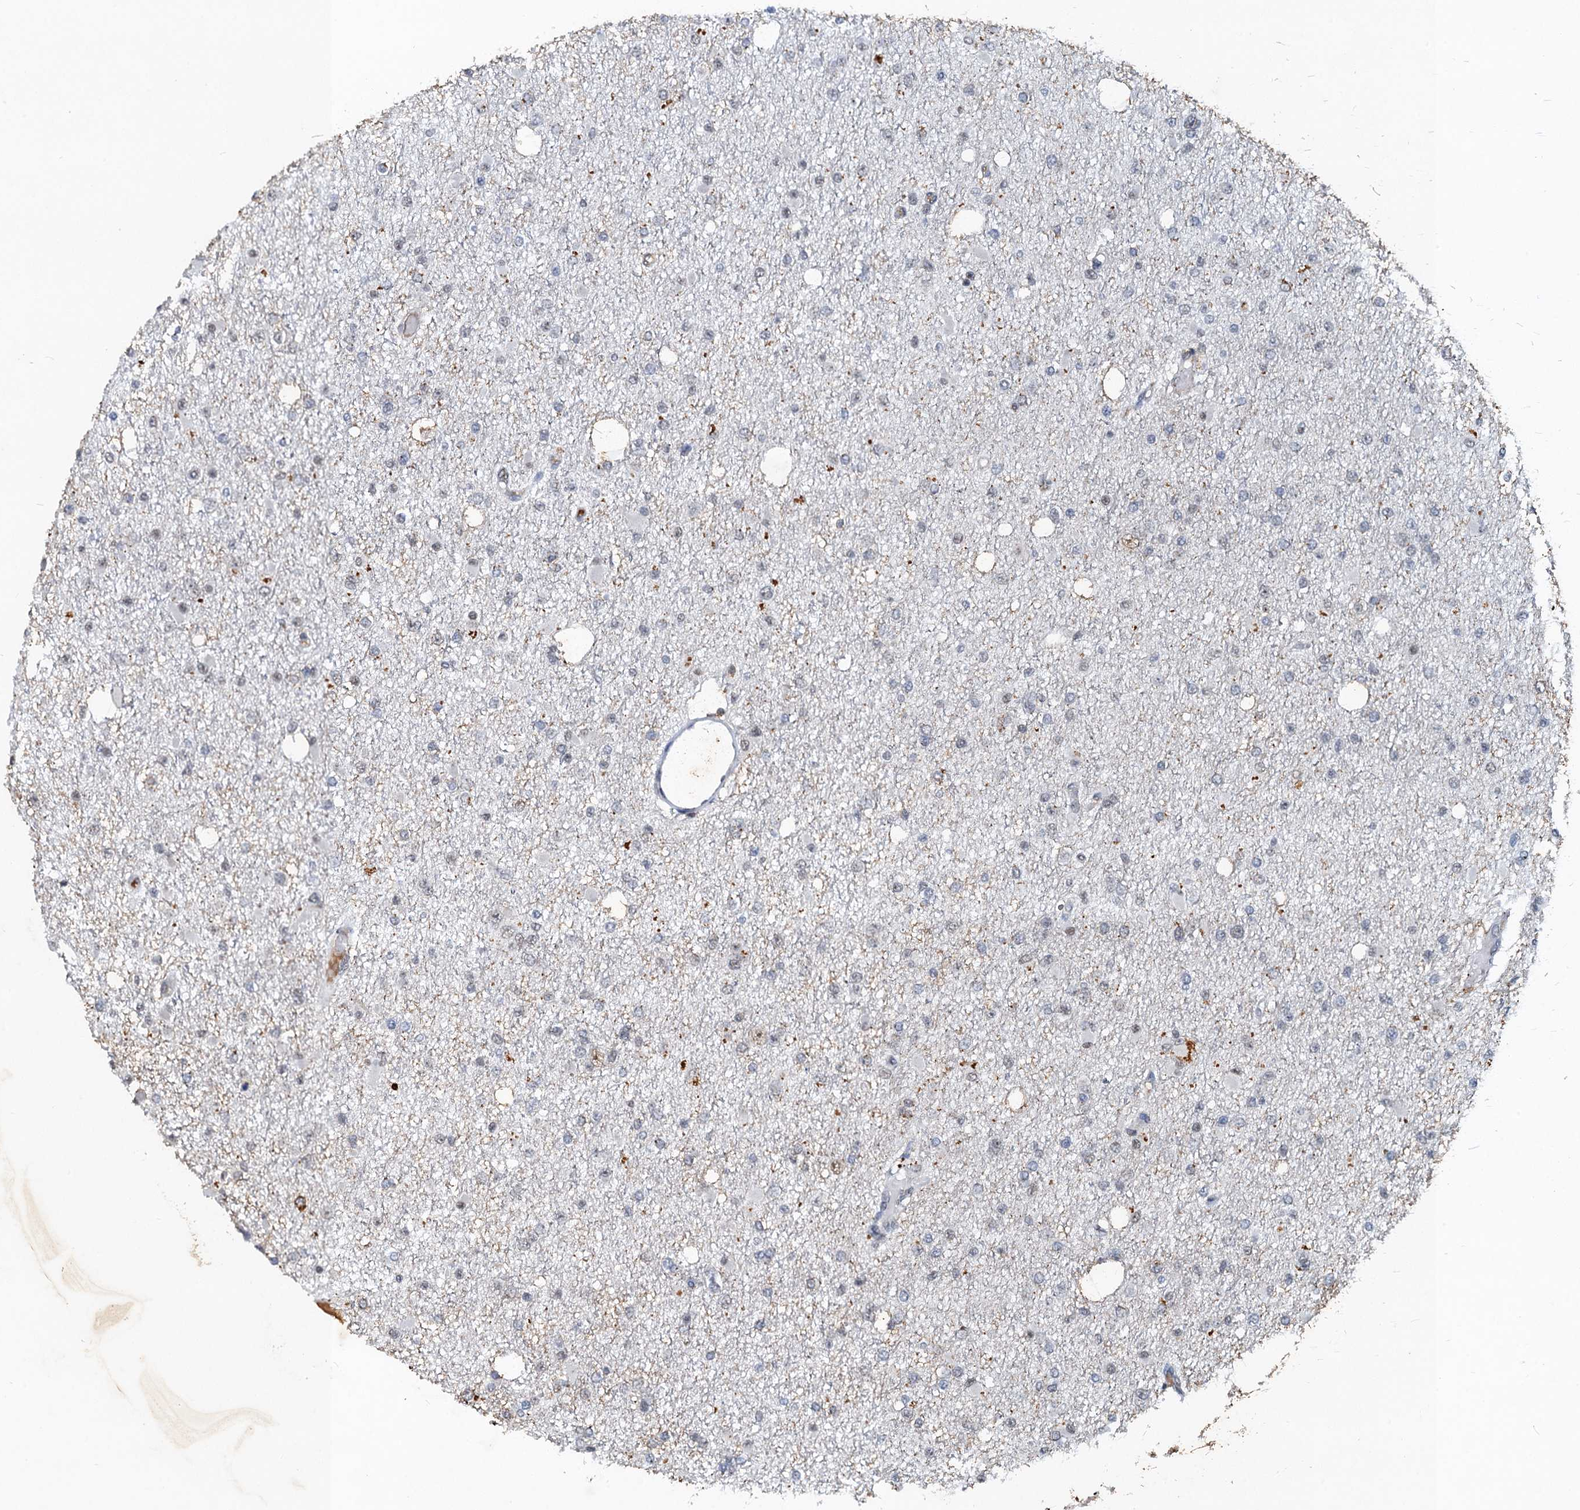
{"staining": {"intensity": "negative", "quantity": "none", "location": "none"}, "tissue": "glioma", "cell_type": "Tumor cells", "image_type": "cancer", "snomed": [{"axis": "morphology", "description": "Glioma, malignant, Low grade"}, {"axis": "topography", "description": "Brain"}], "caption": "A high-resolution photomicrograph shows immunohistochemistry staining of glioma, which exhibits no significant staining in tumor cells.", "gene": "CSTF3", "patient": {"sex": "female", "age": 22}}